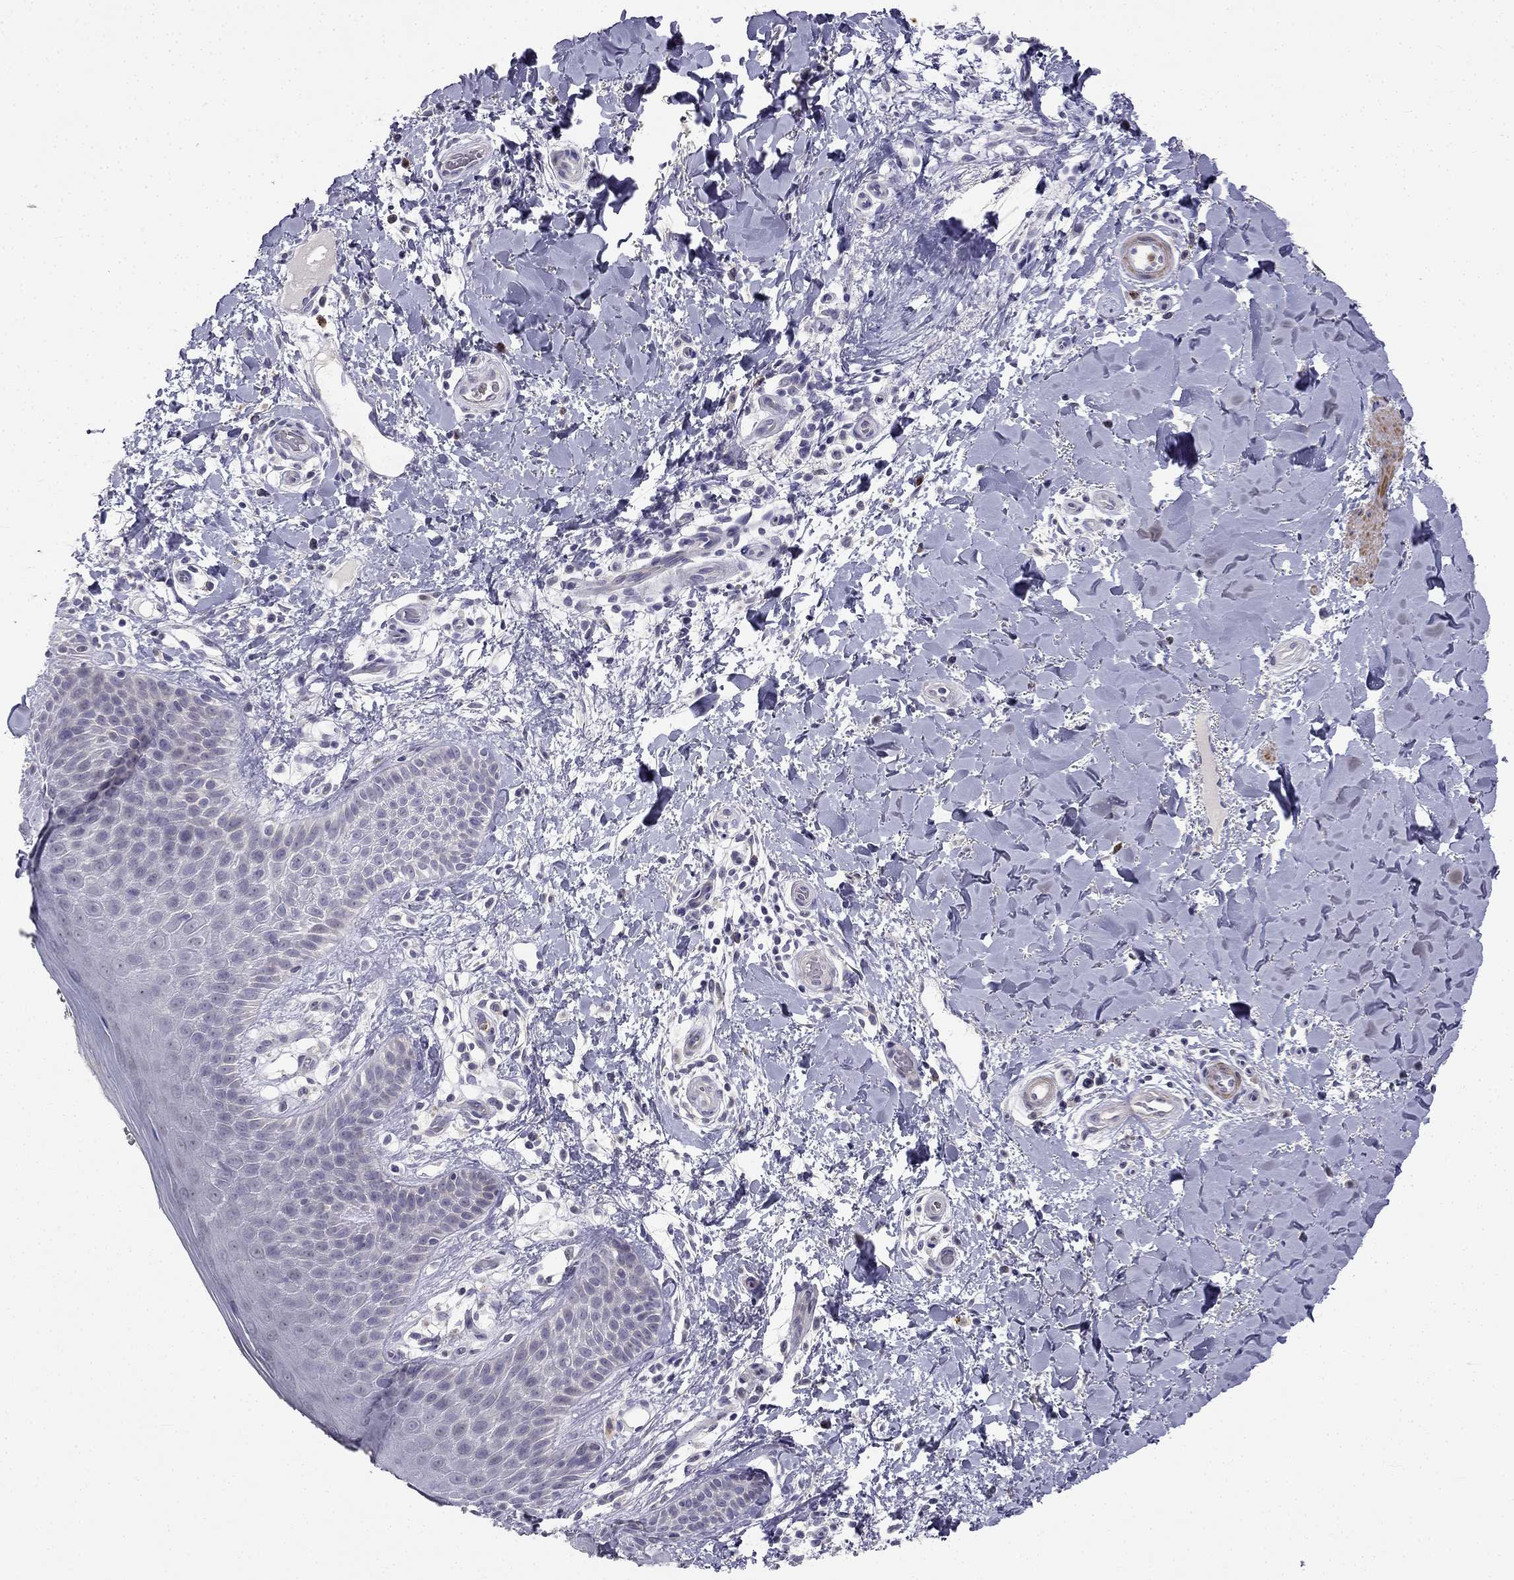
{"staining": {"intensity": "negative", "quantity": "none", "location": "none"}, "tissue": "skin", "cell_type": "Epidermal cells", "image_type": "normal", "snomed": [{"axis": "morphology", "description": "Normal tissue, NOS"}, {"axis": "topography", "description": "Anal"}], "caption": "This micrograph is of normal skin stained with immunohistochemistry (IHC) to label a protein in brown with the nuclei are counter-stained blue. There is no expression in epidermal cells. (Stains: DAB (3,3'-diaminobenzidine) IHC with hematoxylin counter stain, Microscopy: brightfield microscopy at high magnification).", "gene": "C16orf89", "patient": {"sex": "male", "age": 36}}